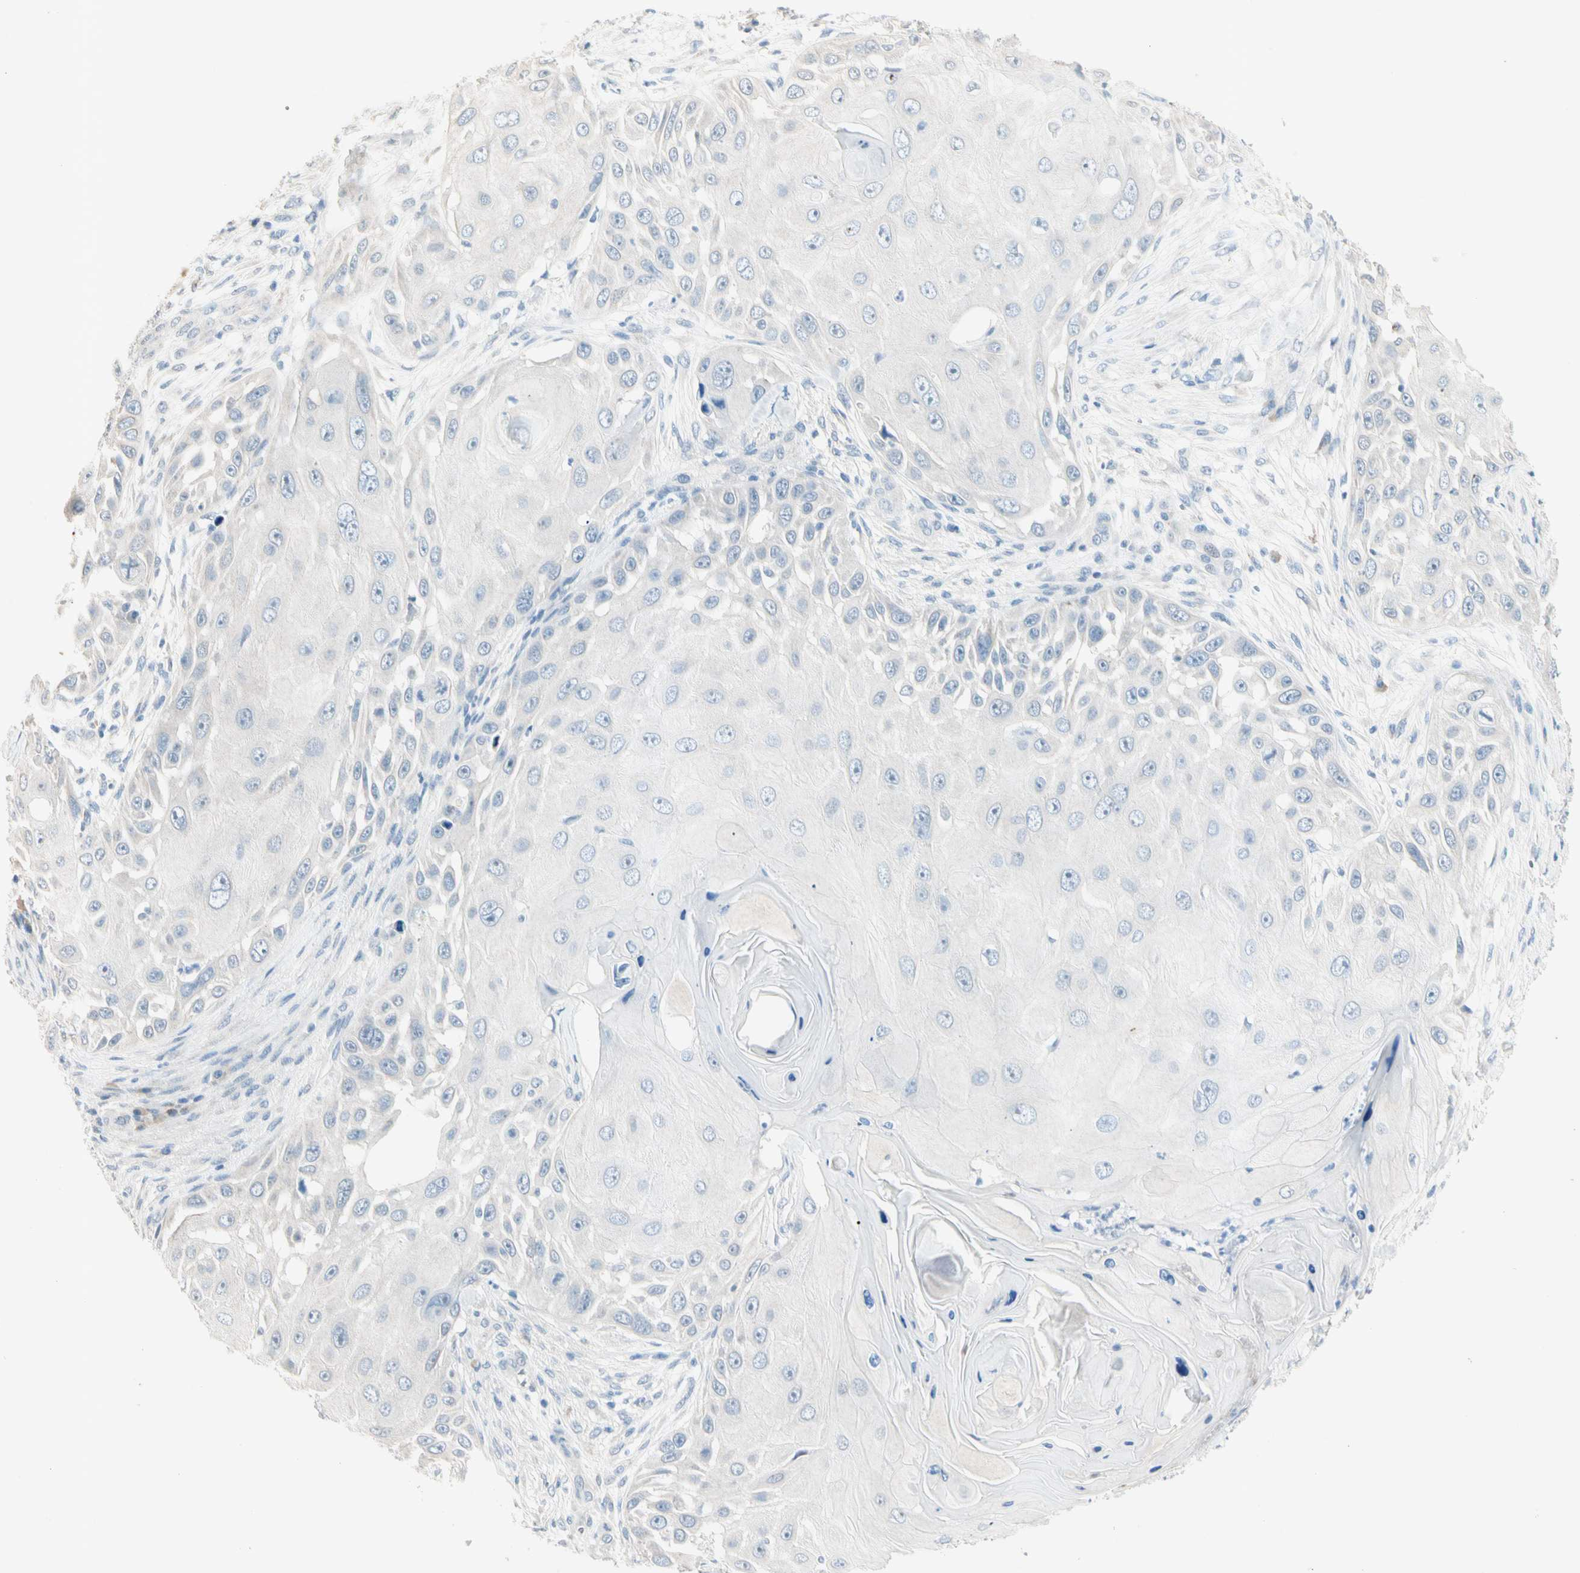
{"staining": {"intensity": "negative", "quantity": "none", "location": "none"}, "tissue": "skin cancer", "cell_type": "Tumor cells", "image_type": "cancer", "snomed": [{"axis": "morphology", "description": "Squamous cell carcinoma, NOS"}, {"axis": "topography", "description": "Skin"}], "caption": "Tumor cells are negative for brown protein staining in skin cancer.", "gene": "SERPIND1", "patient": {"sex": "female", "age": 44}}